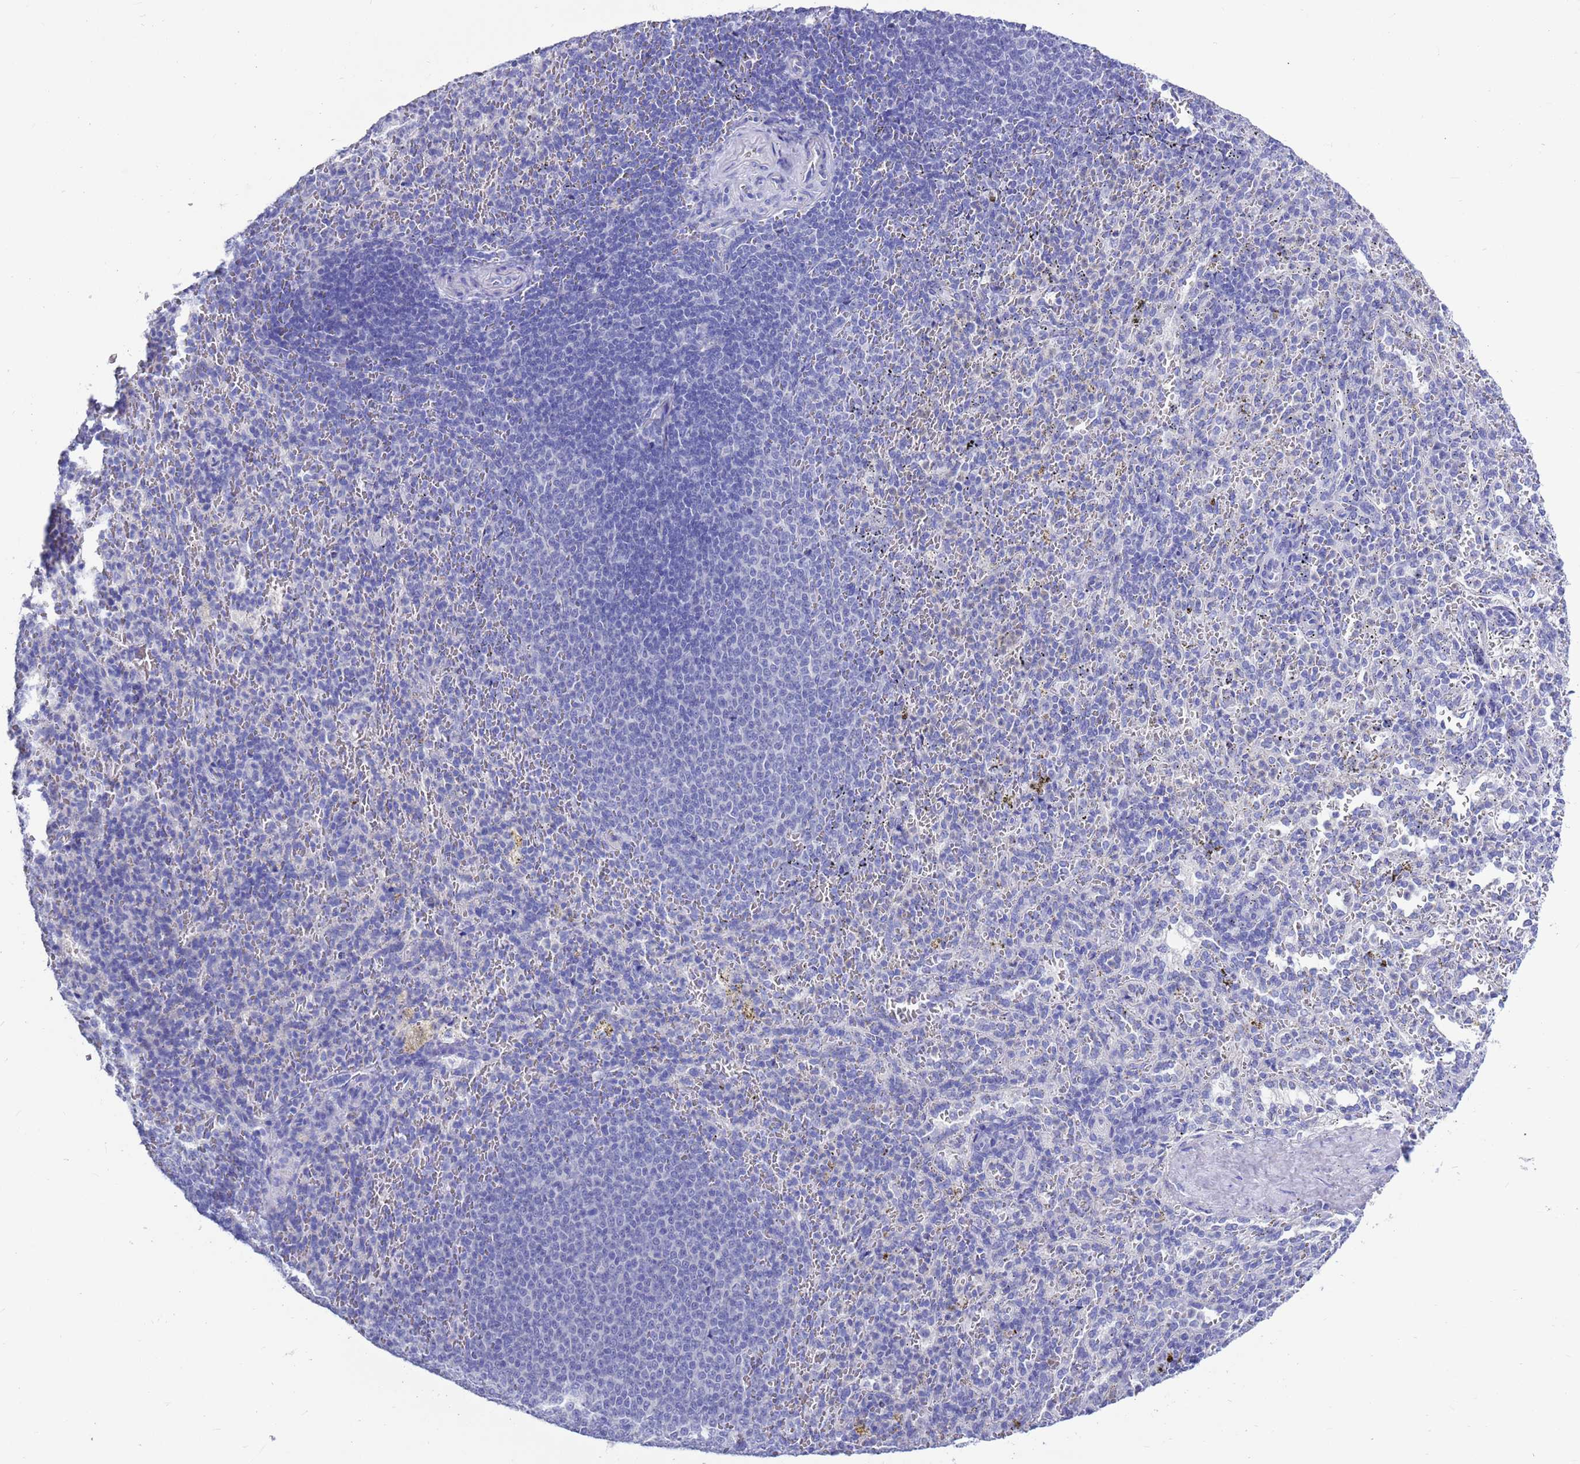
{"staining": {"intensity": "negative", "quantity": "none", "location": "none"}, "tissue": "spleen", "cell_type": "Cells in red pulp", "image_type": "normal", "snomed": [{"axis": "morphology", "description": "Normal tissue, NOS"}, {"axis": "topography", "description": "Spleen"}], "caption": "Cells in red pulp are negative for protein expression in benign human spleen. (DAB immunohistochemistry (IHC) with hematoxylin counter stain).", "gene": "MTMR2", "patient": {"sex": "female", "age": 21}}